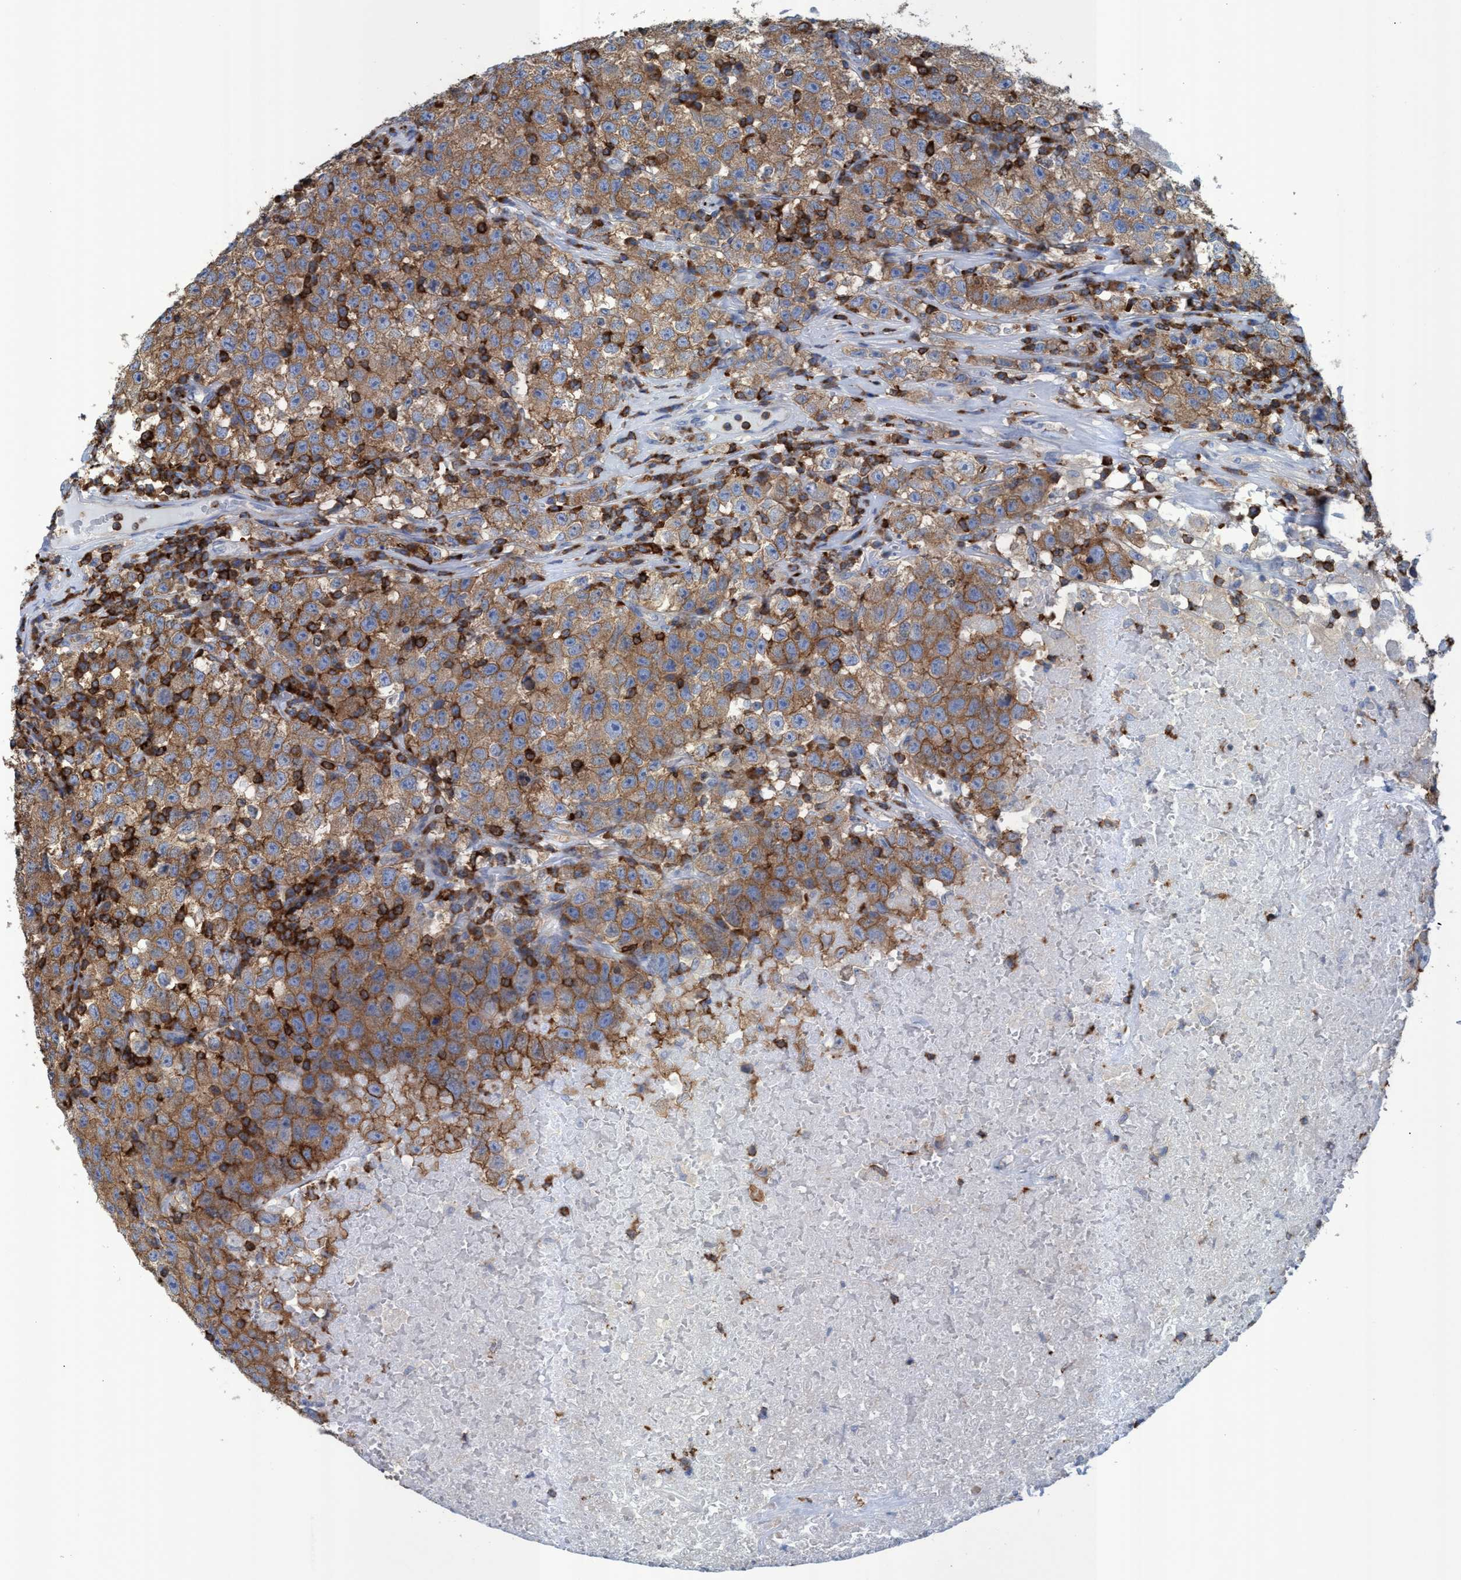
{"staining": {"intensity": "moderate", "quantity": ">75%", "location": "cytoplasmic/membranous"}, "tissue": "testis cancer", "cell_type": "Tumor cells", "image_type": "cancer", "snomed": [{"axis": "morphology", "description": "Seminoma, NOS"}, {"axis": "topography", "description": "Testis"}], "caption": "Moderate cytoplasmic/membranous positivity for a protein is present in approximately >75% of tumor cells of seminoma (testis) using immunohistochemistry.", "gene": "EZR", "patient": {"sex": "male", "age": 22}}